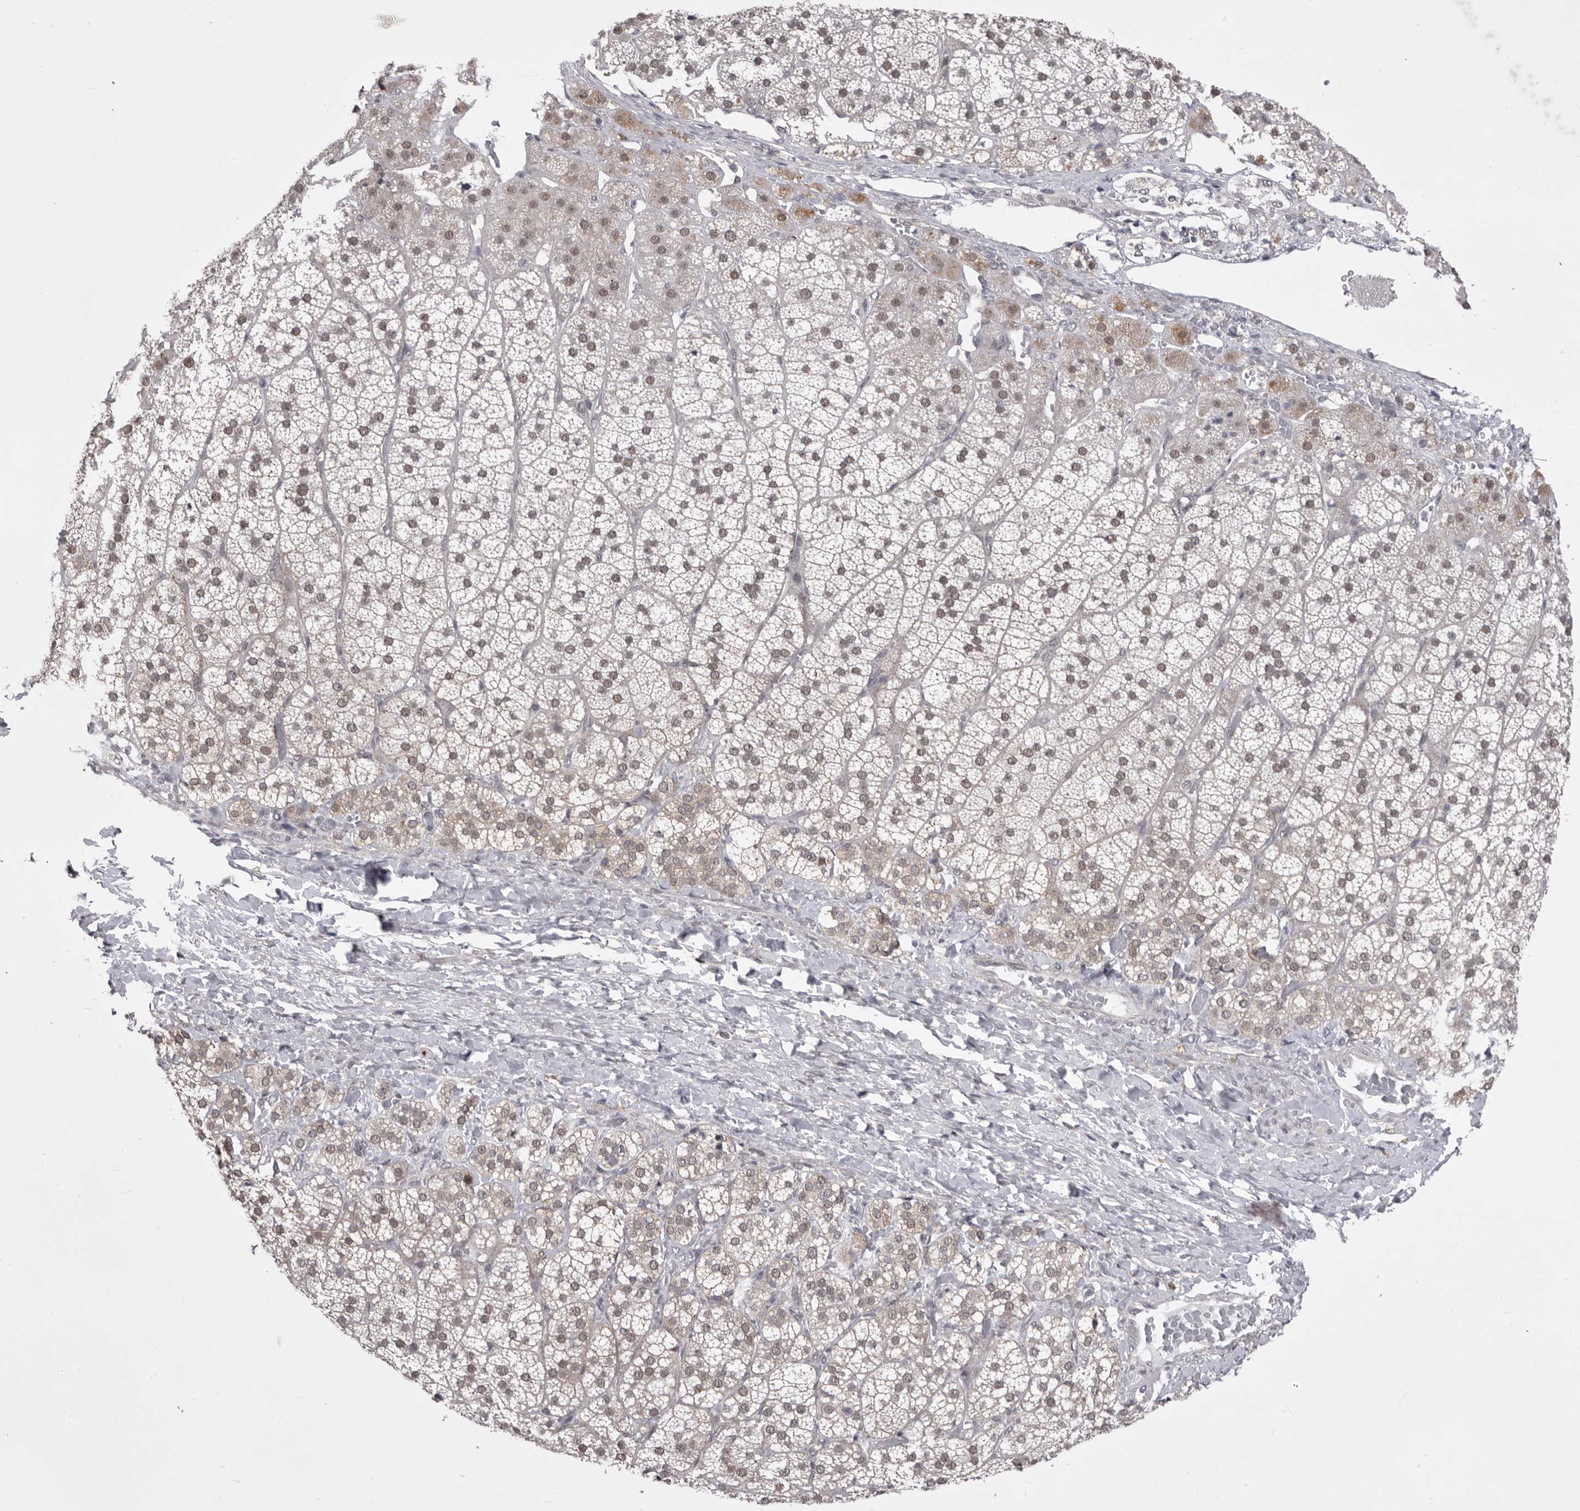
{"staining": {"intensity": "weak", "quantity": "25%-75%", "location": "cytoplasmic/membranous,nuclear"}, "tissue": "adrenal gland", "cell_type": "Glandular cells", "image_type": "normal", "snomed": [{"axis": "morphology", "description": "Normal tissue, NOS"}, {"axis": "topography", "description": "Adrenal gland"}], "caption": "High-magnification brightfield microscopy of normal adrenal gland stained with DAB (brown) and counterstained with hematoxylin (blue). glandular cells exhibit weak cytoplasmic/membranous,nuclear positivity is present in approximately25%-75% of cells. Nuclei are stained in blue.", "gene": "PRPF3", "patient": {"sex": "female", "age": 44}}